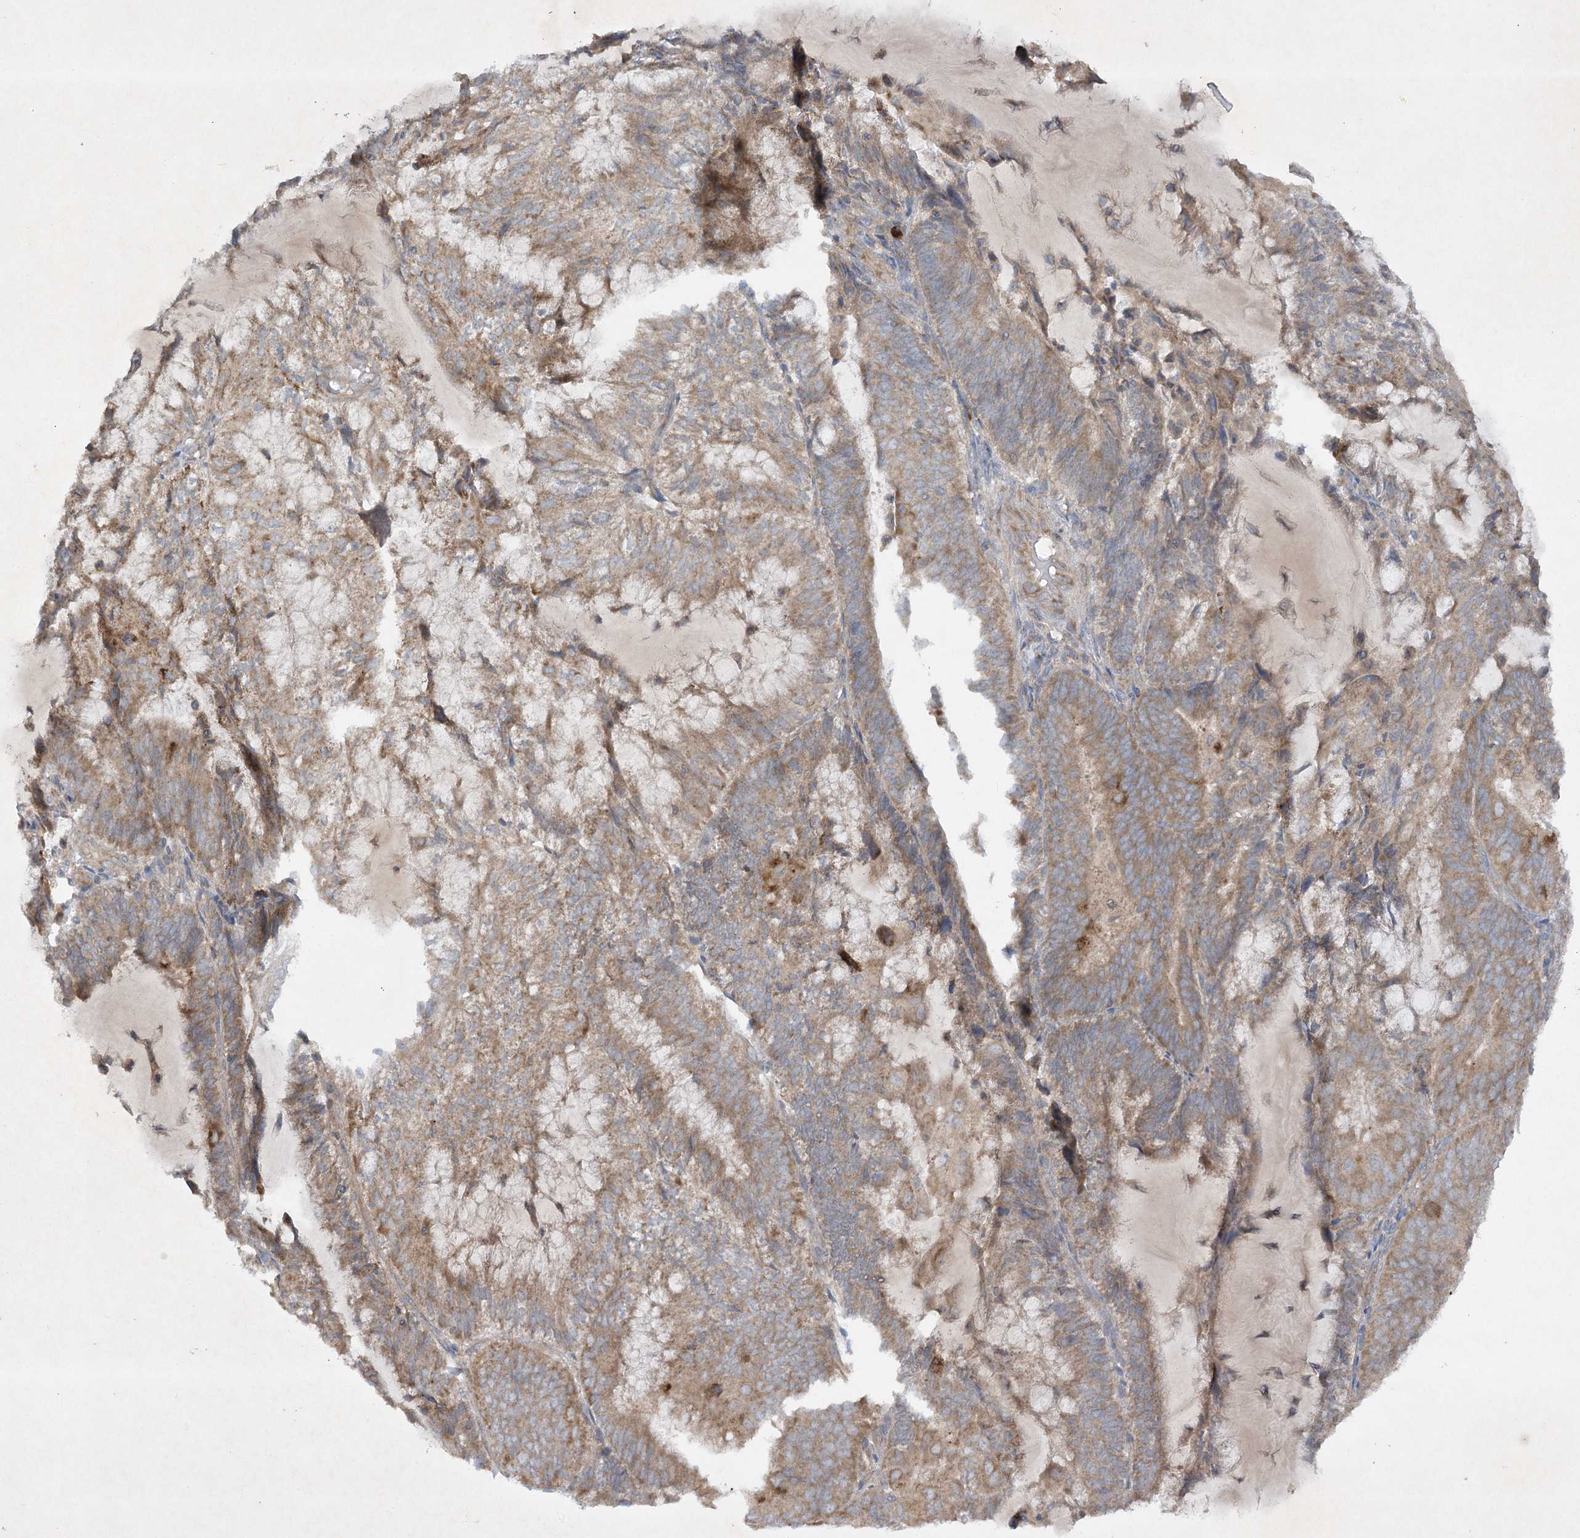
{"staining": {"intensity": "moderate", "quantity": ">75%", "location": "cytoplasmic/membranous"}, "tissue": "endometrial cancer", "cell_type": "Tumor cells", "image_type": "cancer", "snomed": [{"axis": "morphology", "description": "Adenocarcinoma, NOS"}, {"axis": "topography", "description": "Endometrium"}], "caption": "Endometrial cancer (adenocarcinoma) stained with a brown dye demonstrates moderate cytoplasmic/membranous positive expression in approximately >75% of tumor cells.", "gene": "TRAF3IP1", "patient": {"sex": "female", "age": 81}}